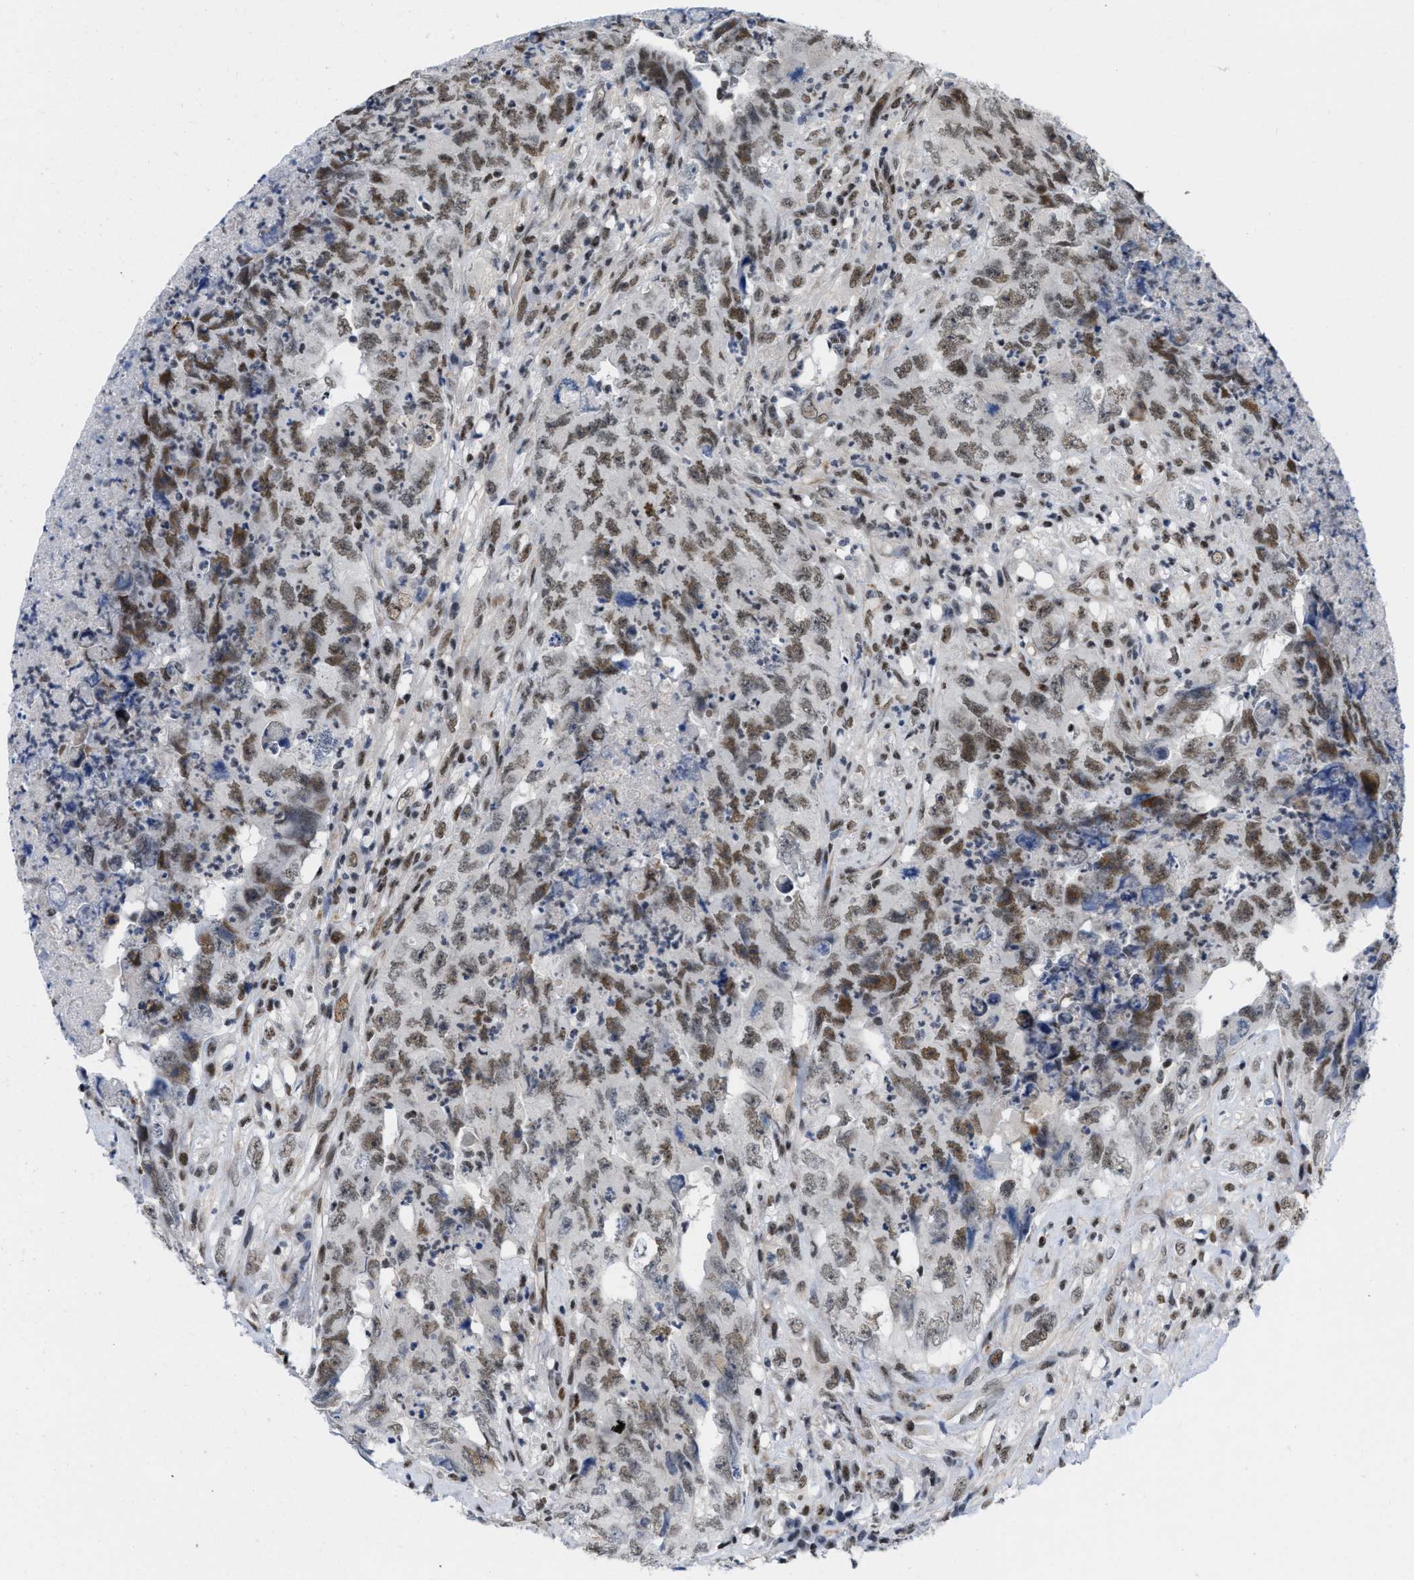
{"staining": {"intensity": "moderate", "quantity": ">75%", "location": "nuclear"}, "tissue": "testis cancer", "cell_type": "Tumor cells", "image_type": "cancer", "snomed": [{"axis": "morphology", "description": "Carcinoma, Embryonal, NOS"}, {"axis": "topography", "description": "Testis"}], "caption": "Testis cancer (embryonal carcinoma) stained with a protein marker reveals moderate staining in tumor cells.", "gene": "MIER1", "patient": {"sex": "male", "age": 32}}